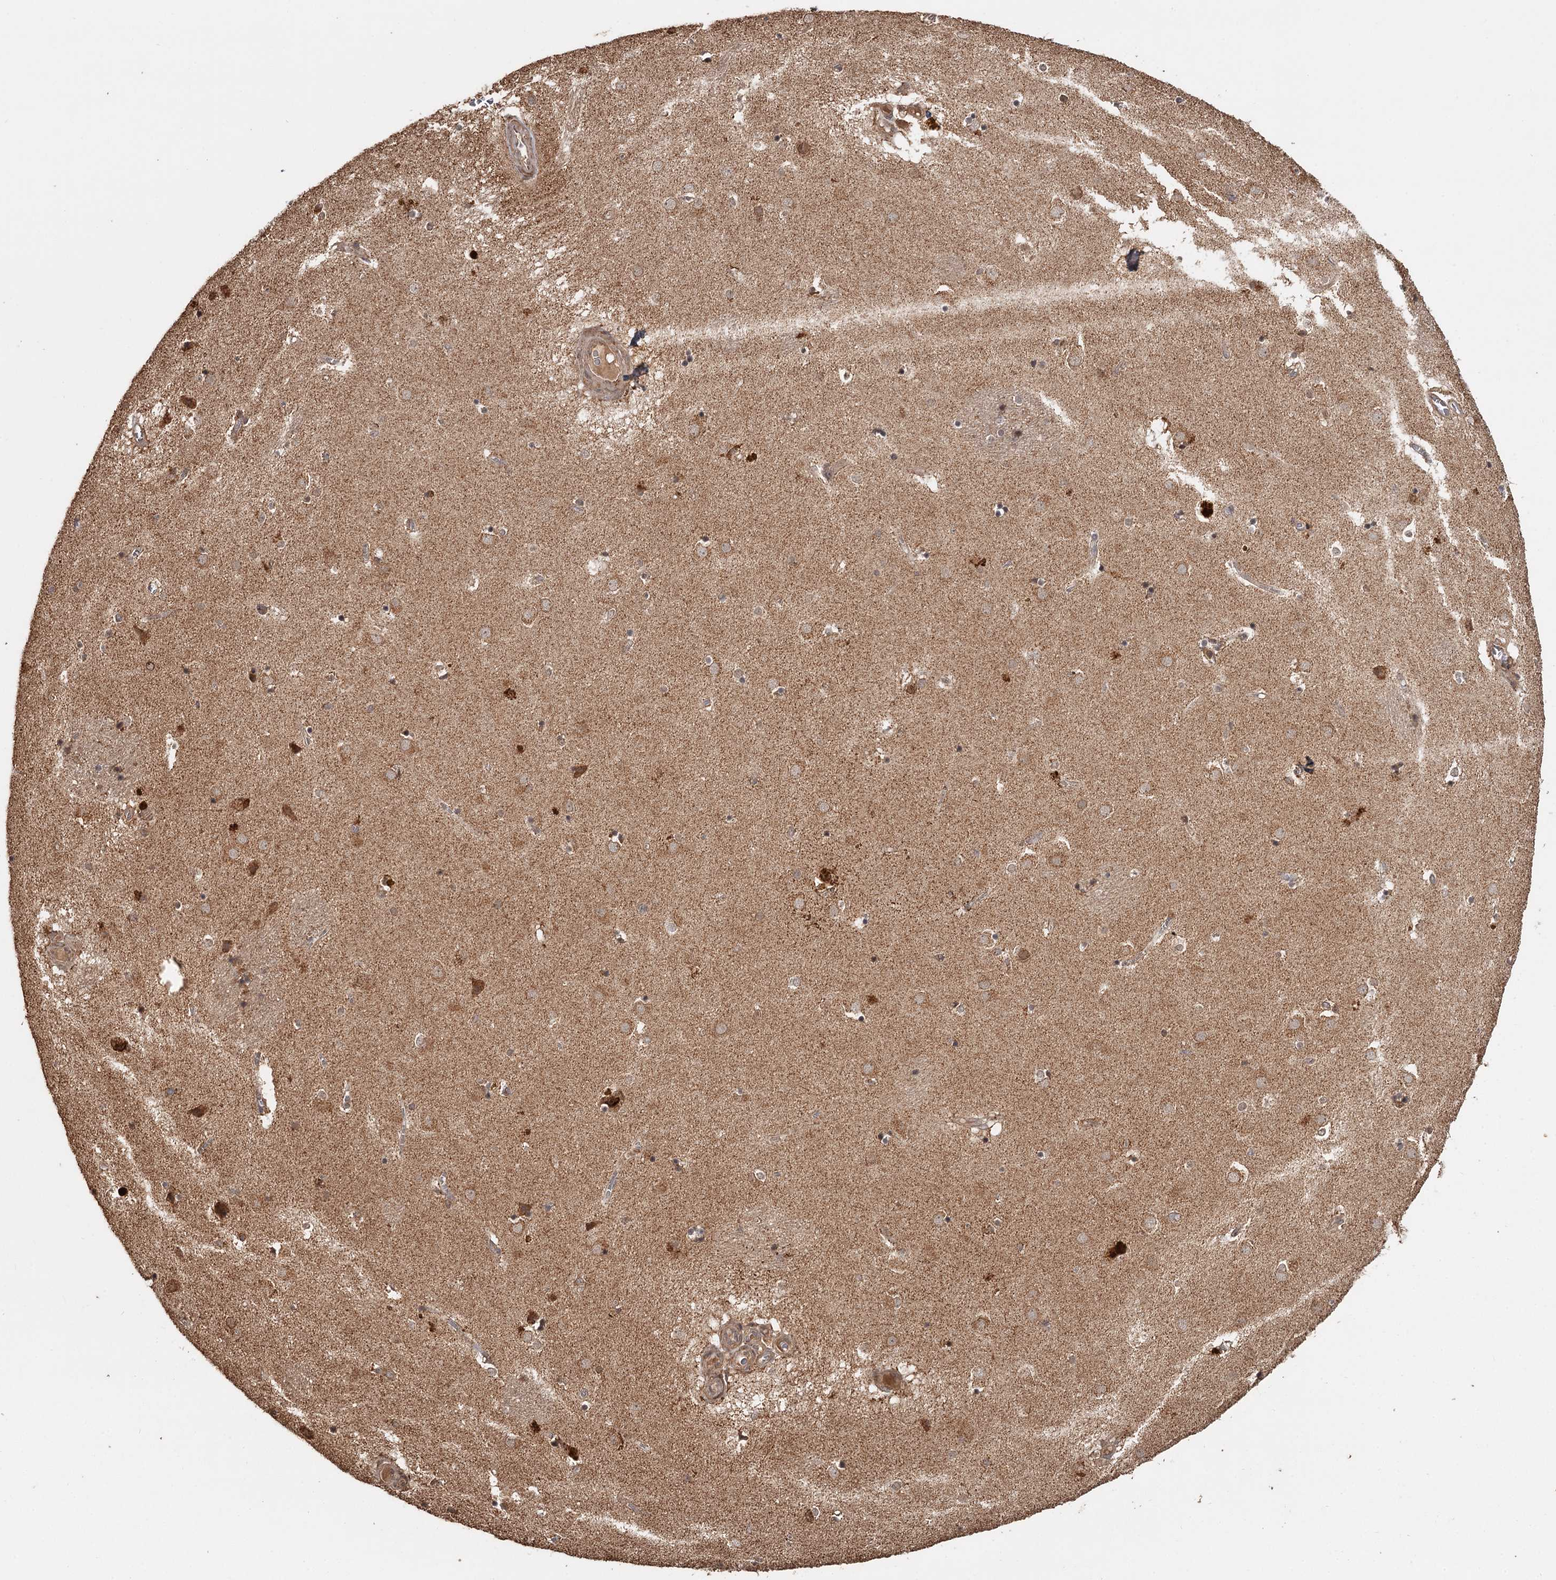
{"staining": {"intensity": "moderate", "quantity": "<25%", "location": "cytoplasmic/membranous"}, "tissue": "caudate", "cell_type": "Glial cells", "image_type": "normal", "snomed": [{"axis": "morphology", "description": "Normal tissue, NOS"}, {"axis": "topography", "description": "Lateral ventricle wall"}], "caption": "Immunohistochemical staining of unremarkable human caudate demonstrates low levels of moderate cytoplasmic/membranous positivity in approximately <25% of glial cells.", "gene": "FAXC", "patient": {"sex": "male", "age": 70}}